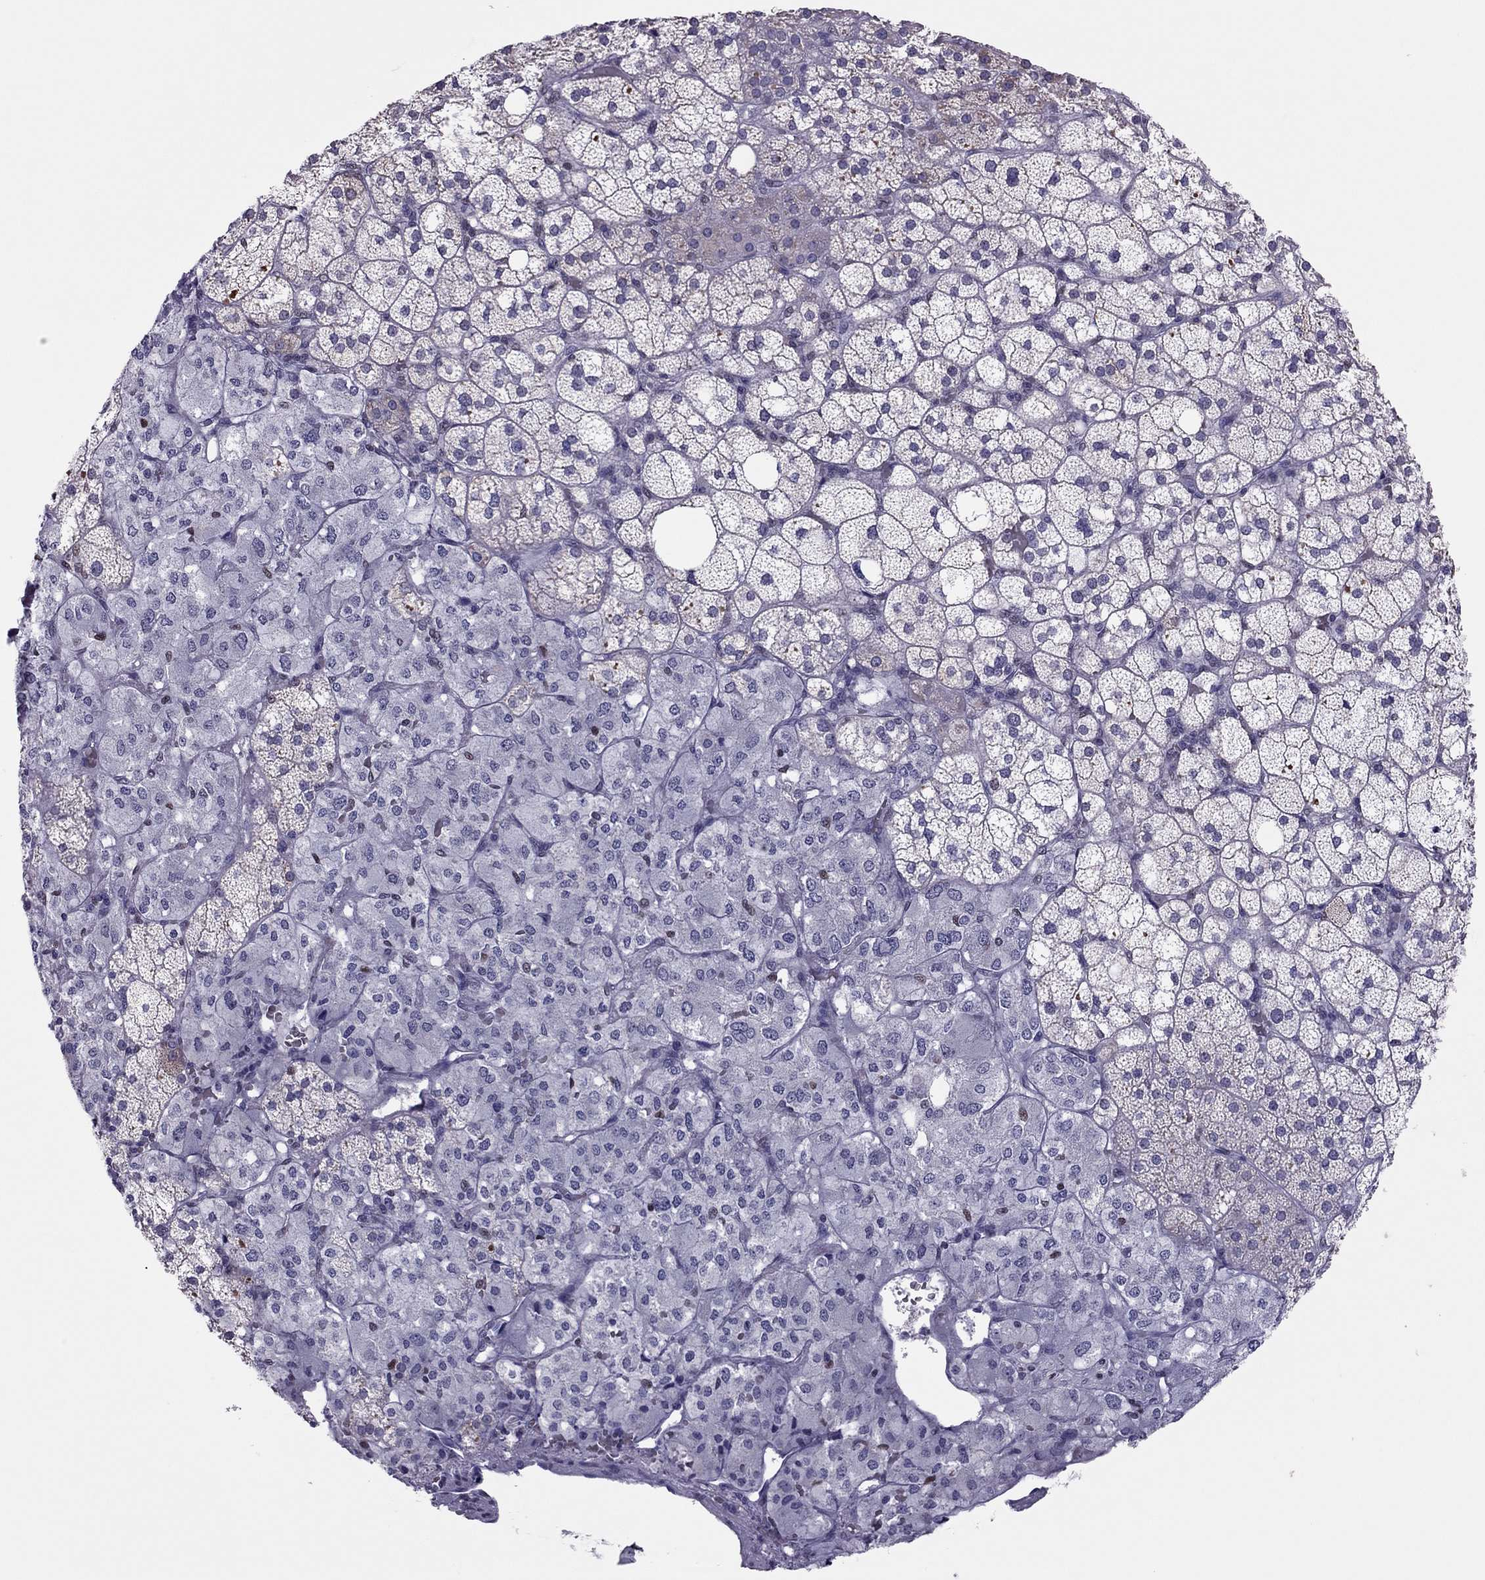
{"staining": {"intensity": "weak", "quantity": "<25%", "location": "cytoplasmic/membranous,nuclear"}, "tissue": "adrenal gland", "cell_type": "Glandular cells", "image_type": "normal", "snomed": [{"axis": "morphology", "description": "Normal tissue, NOS"}, {"axis": "topography", "description": "Adrenal gland"}], "caption": "Immunohistochemistry micrograph of normal adrenal gland: human adrenal gland stained with DAB (3,3'-diaminobenzidine) reveals no significant protein staining in glandular cells. Nuclei are stained in blue.", "gene": "SPINT3", "patient": {"sex": "male", "age": 53}}